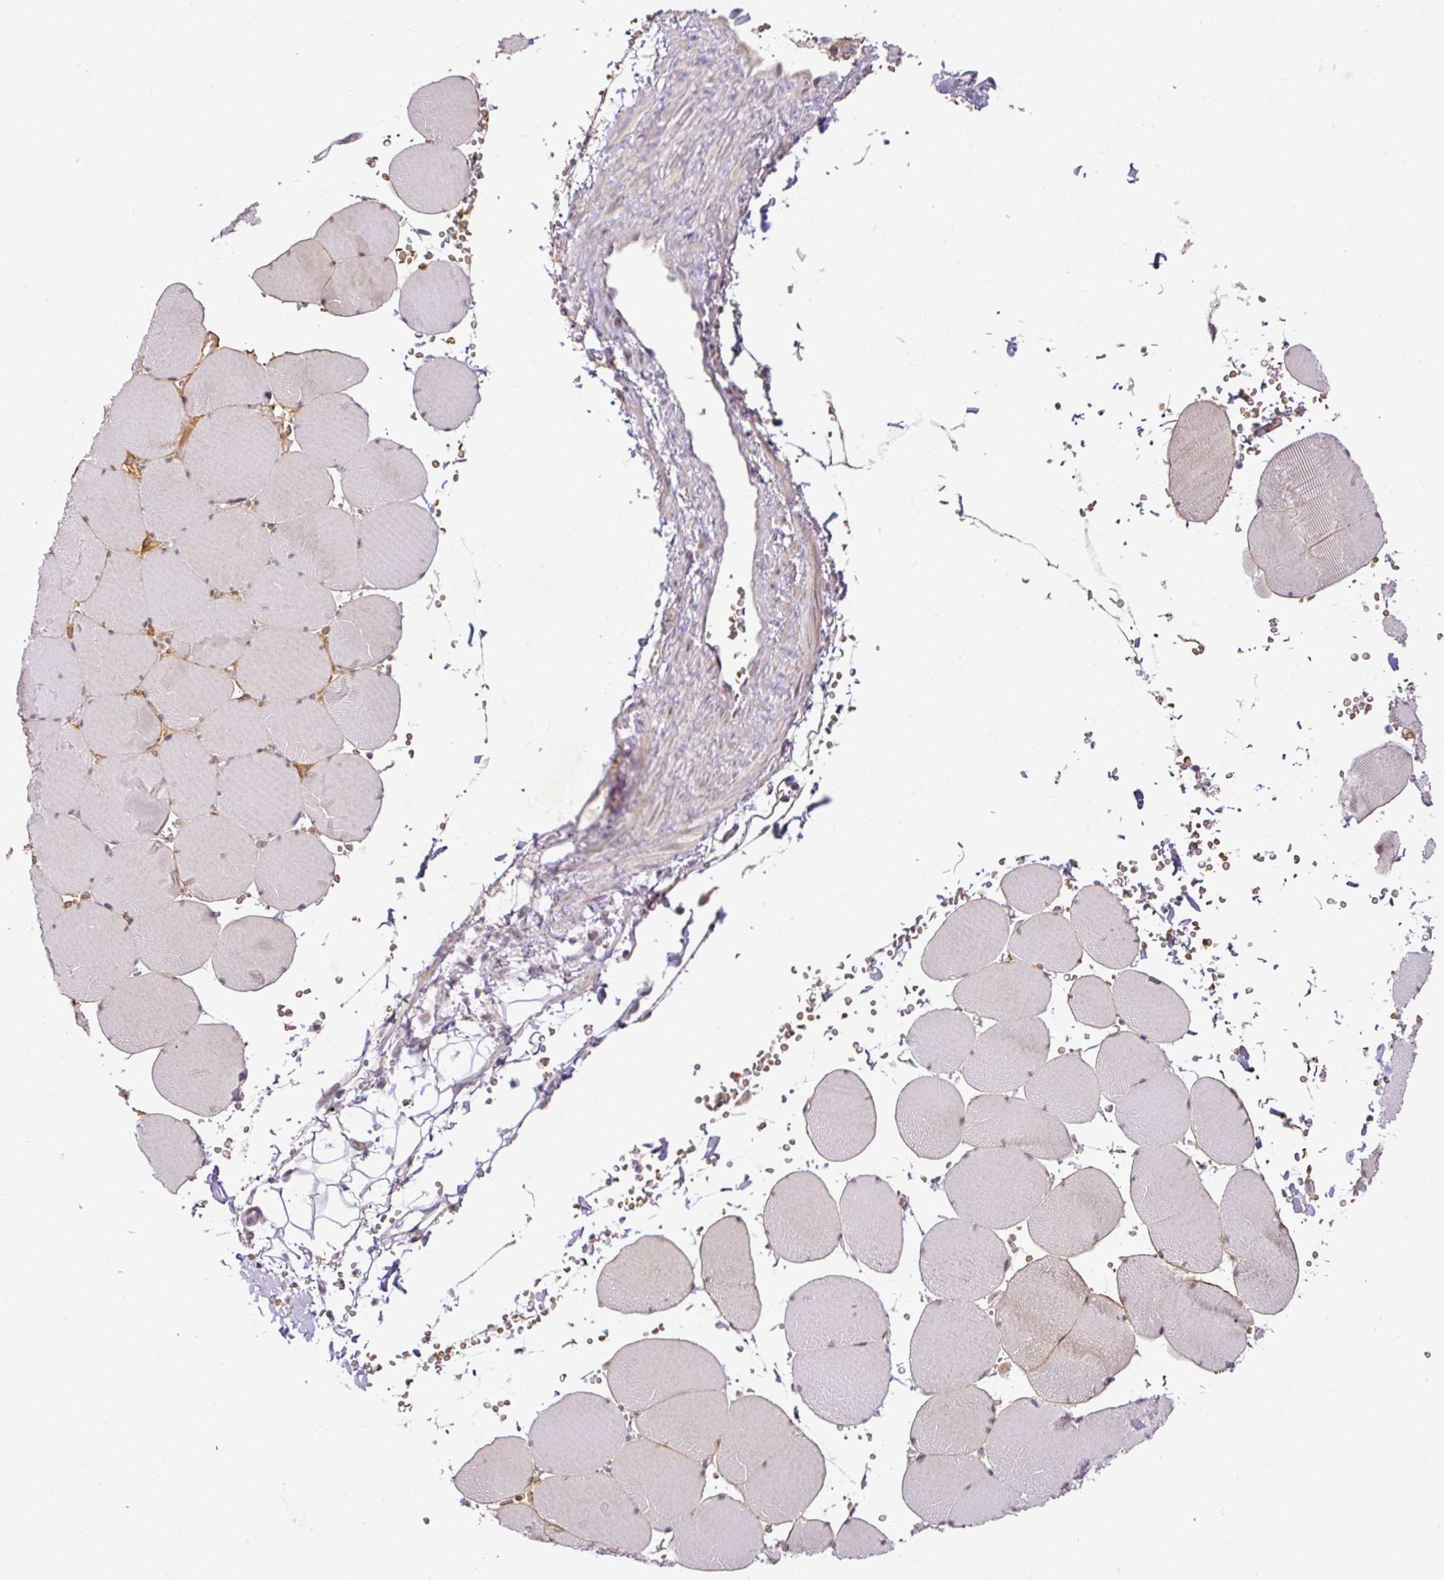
{"staining": {"intensity": "moderate", "quantity": "<25%", "location": "nuclear"}, "tissue": "skeletal muscle", "cell_type": "Myocytes", "image_type": "normal", "snomed": [{"axis": "morphology", "description": "Normal tissue, NOS"}, {"axis": "topography", "description": "Skeletal muscle"}, {"axis": "topography", "description": "Head-Neck"}], "caption": "Immunohistochemical staining of normal skeletal muscle displays low levels of moderate nuclear staining in approximately <25% of myocytes. Using DAB (brown) and hematoxylin (blue) stains, captured at high magnification using brightfield microscopy.", "gene": "PARP2", "patient": {"sex": "male", "age": 66}}